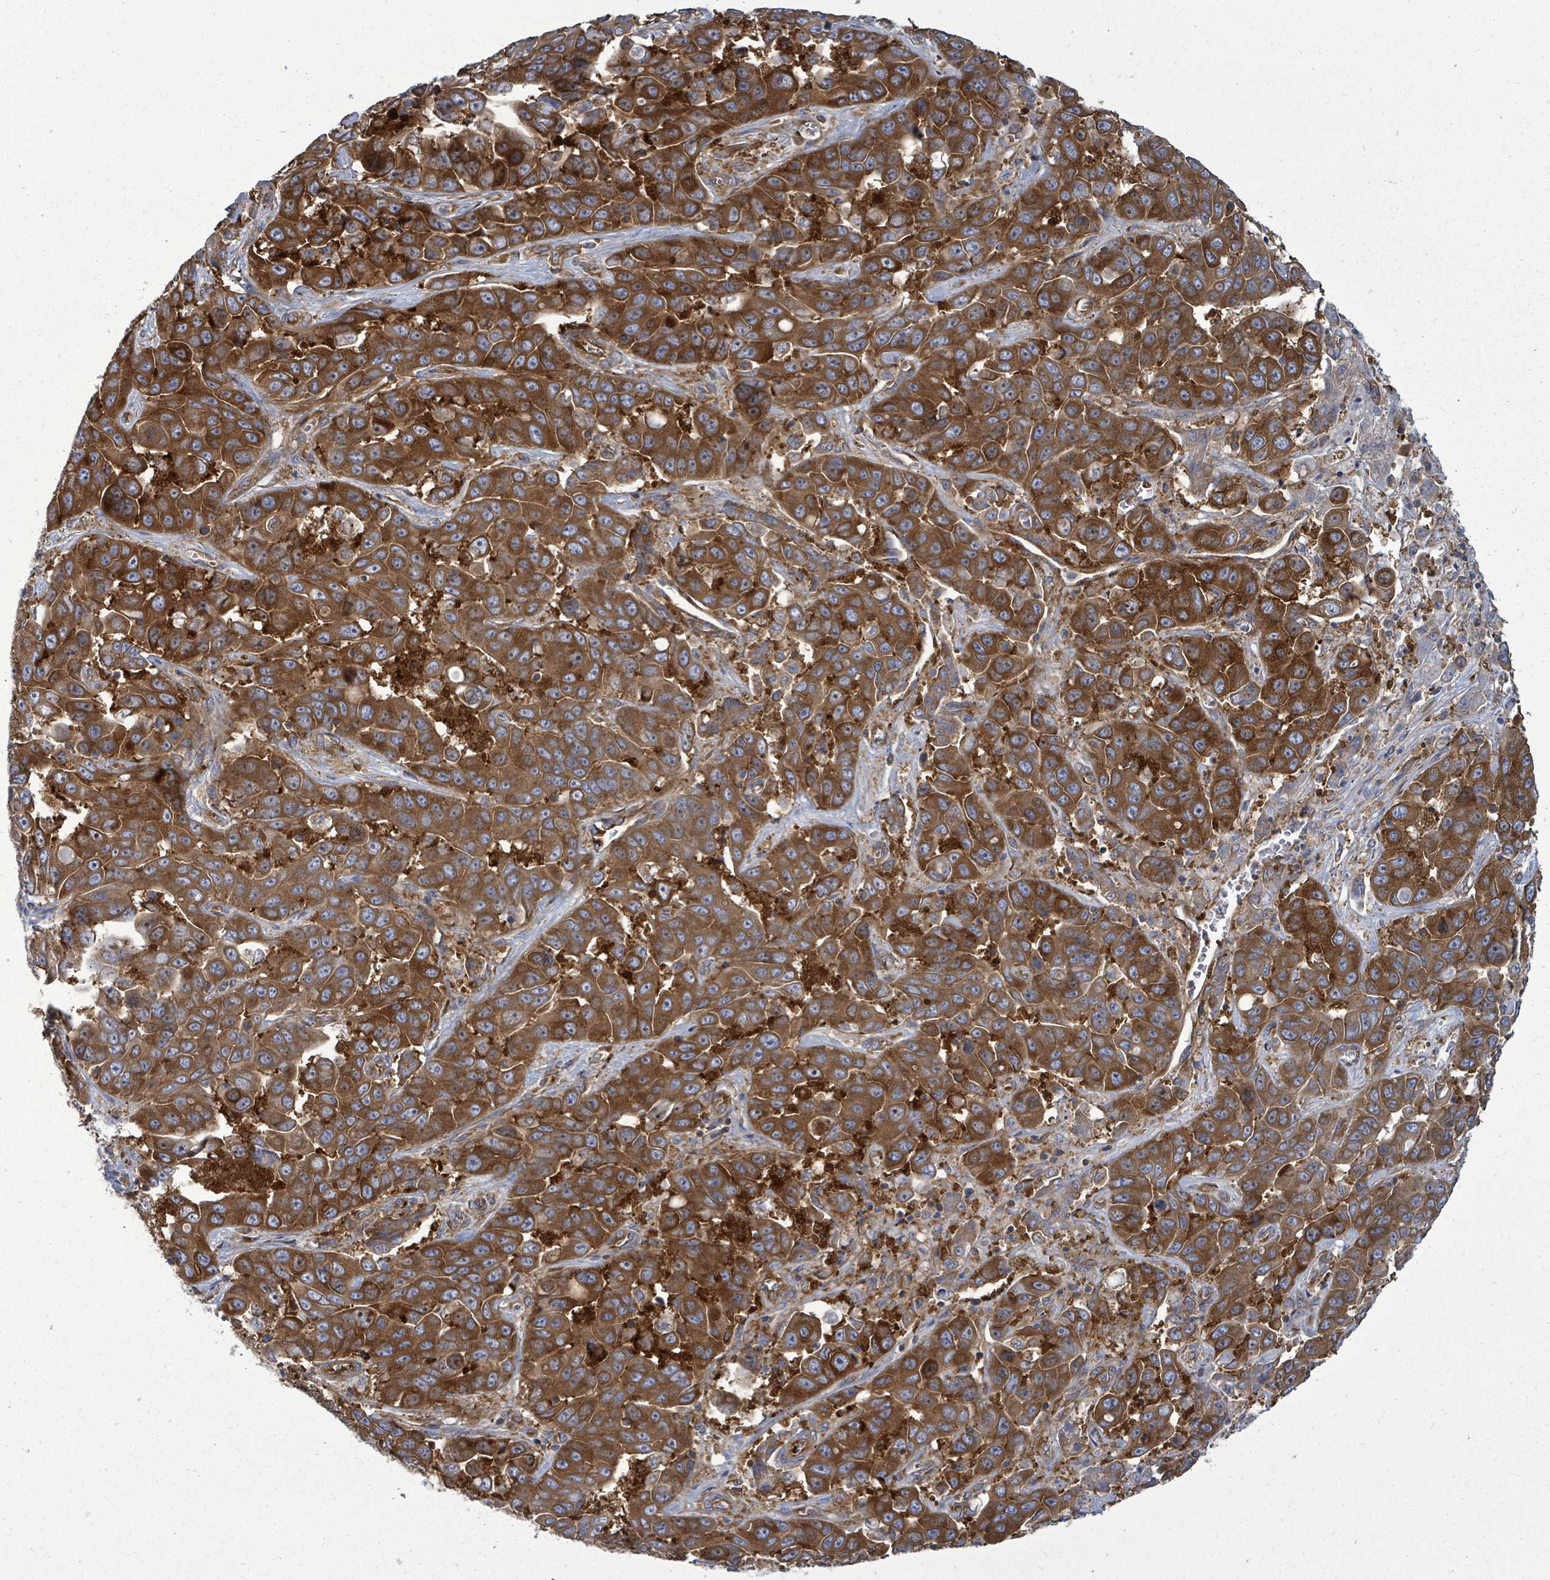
{"staining": {"intensity": "strong", "quantity": ">75%", "location": "cytoplasmic/membranous"}, "tissue": "liver cancer", "cell_type": "Tumor cells", "image_type": "cancer", "snomed": [{"axis": "morphology", "description": "Cholangiocarcinoma"}, {"axis": "topography", "description": "Liver"}], "caption": "DAB immunohistochemical staining of cholangiocarcinoma (liver) demonstrates strong cytoplasmic/membranous protein staining in approximately >75% of tumor cells. (IHC, brightfield microscopy, high magnification).", "gene": "EIF3C", "patient": {"sex": "female", "age": 52}}